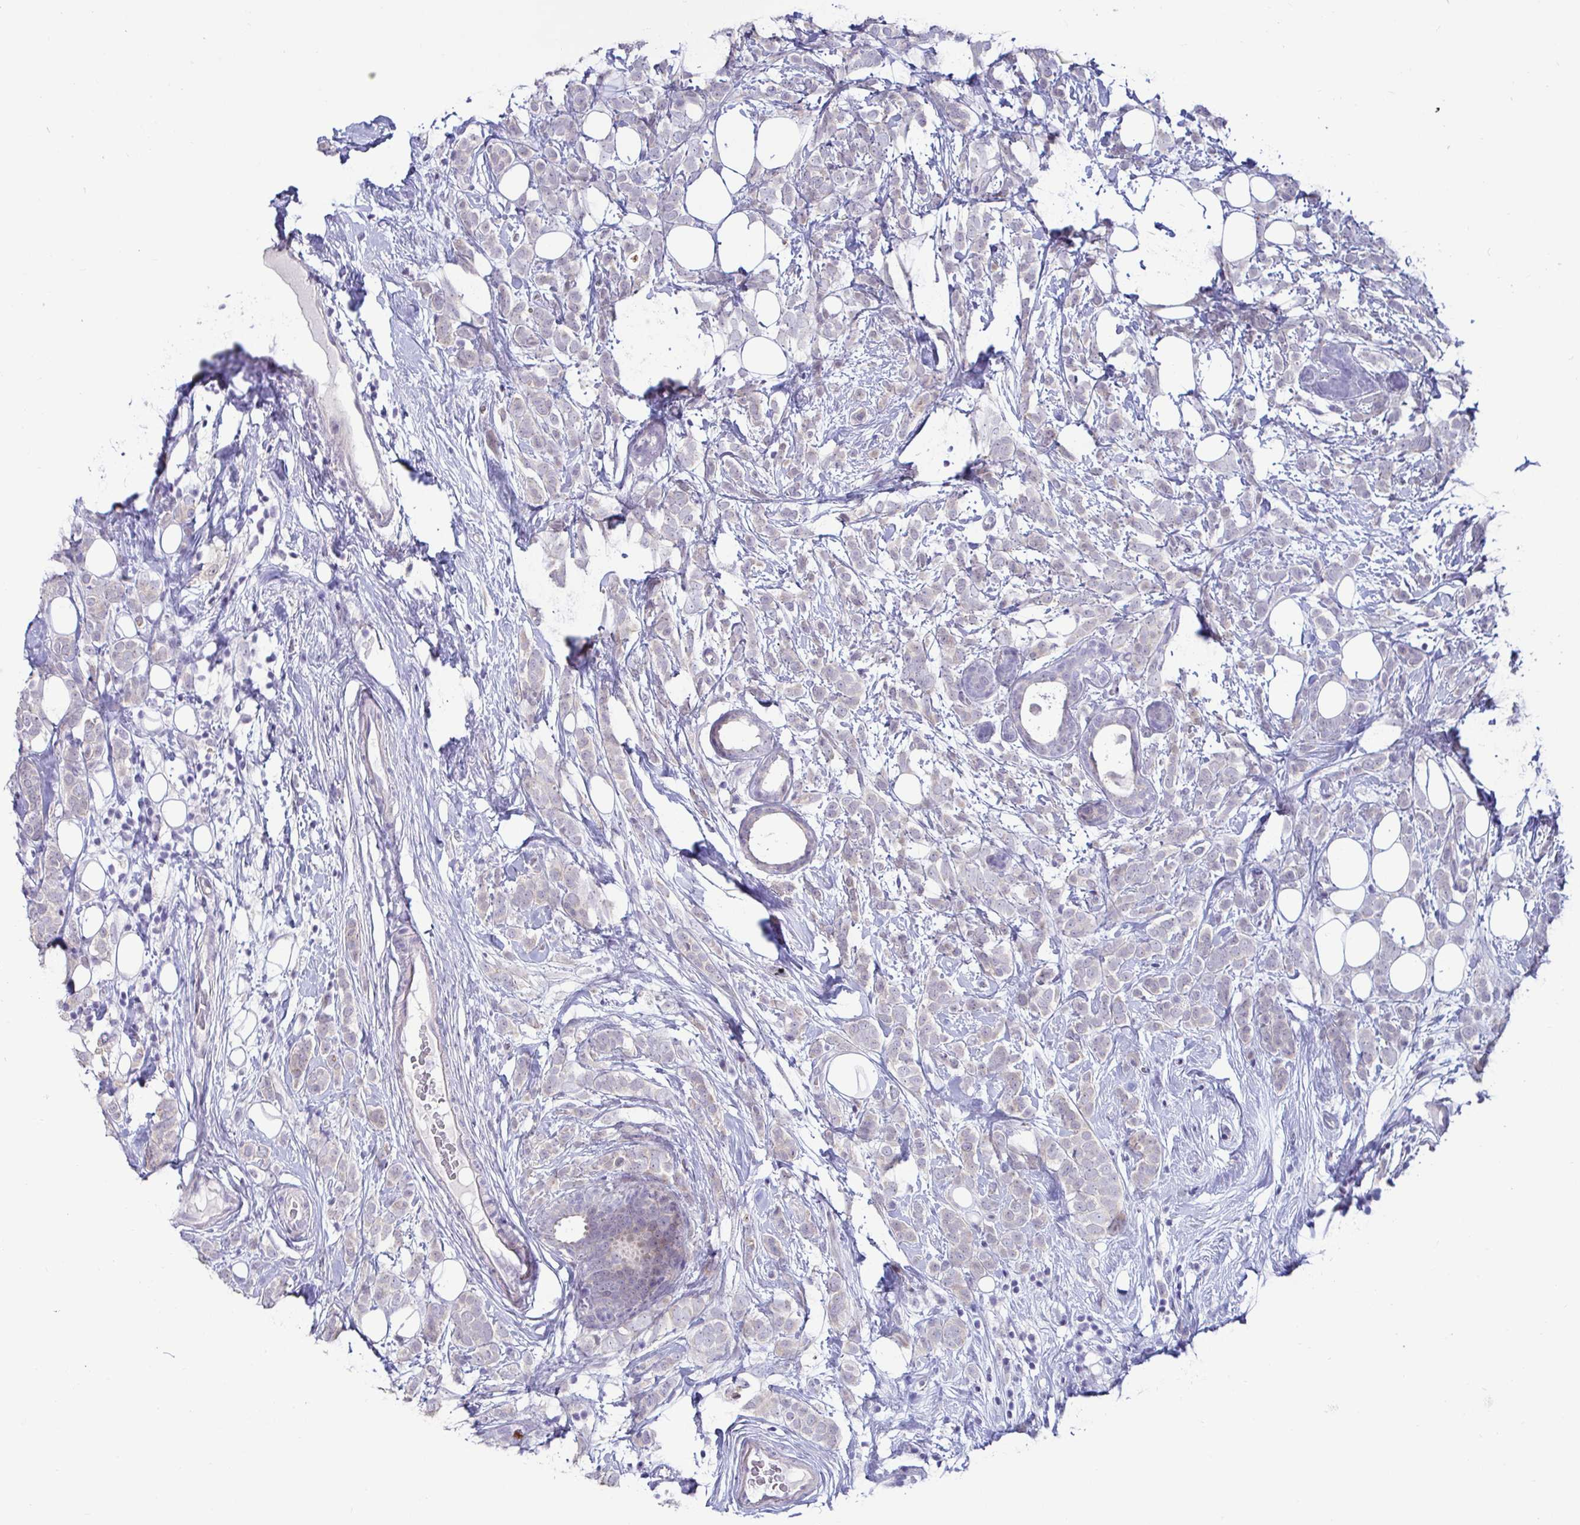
{"staining": {"intensity": "negative", "quantity": "none", "location": "none"}, "tissue": "breast cancer", "cell_type": "Tumor cells", "image_type": "cancer", "snomed": [{"axis": "morphology", "description": "Lobular carcinoma"}, {"axis": "topography", "description": "Breast"}], "caption": "Histopathology image shows no significant protein positivity in tumor cells of breast lobular carcinoma.", "gene": "GSTM1", "patient": {"sex": "female", "age": 49}}